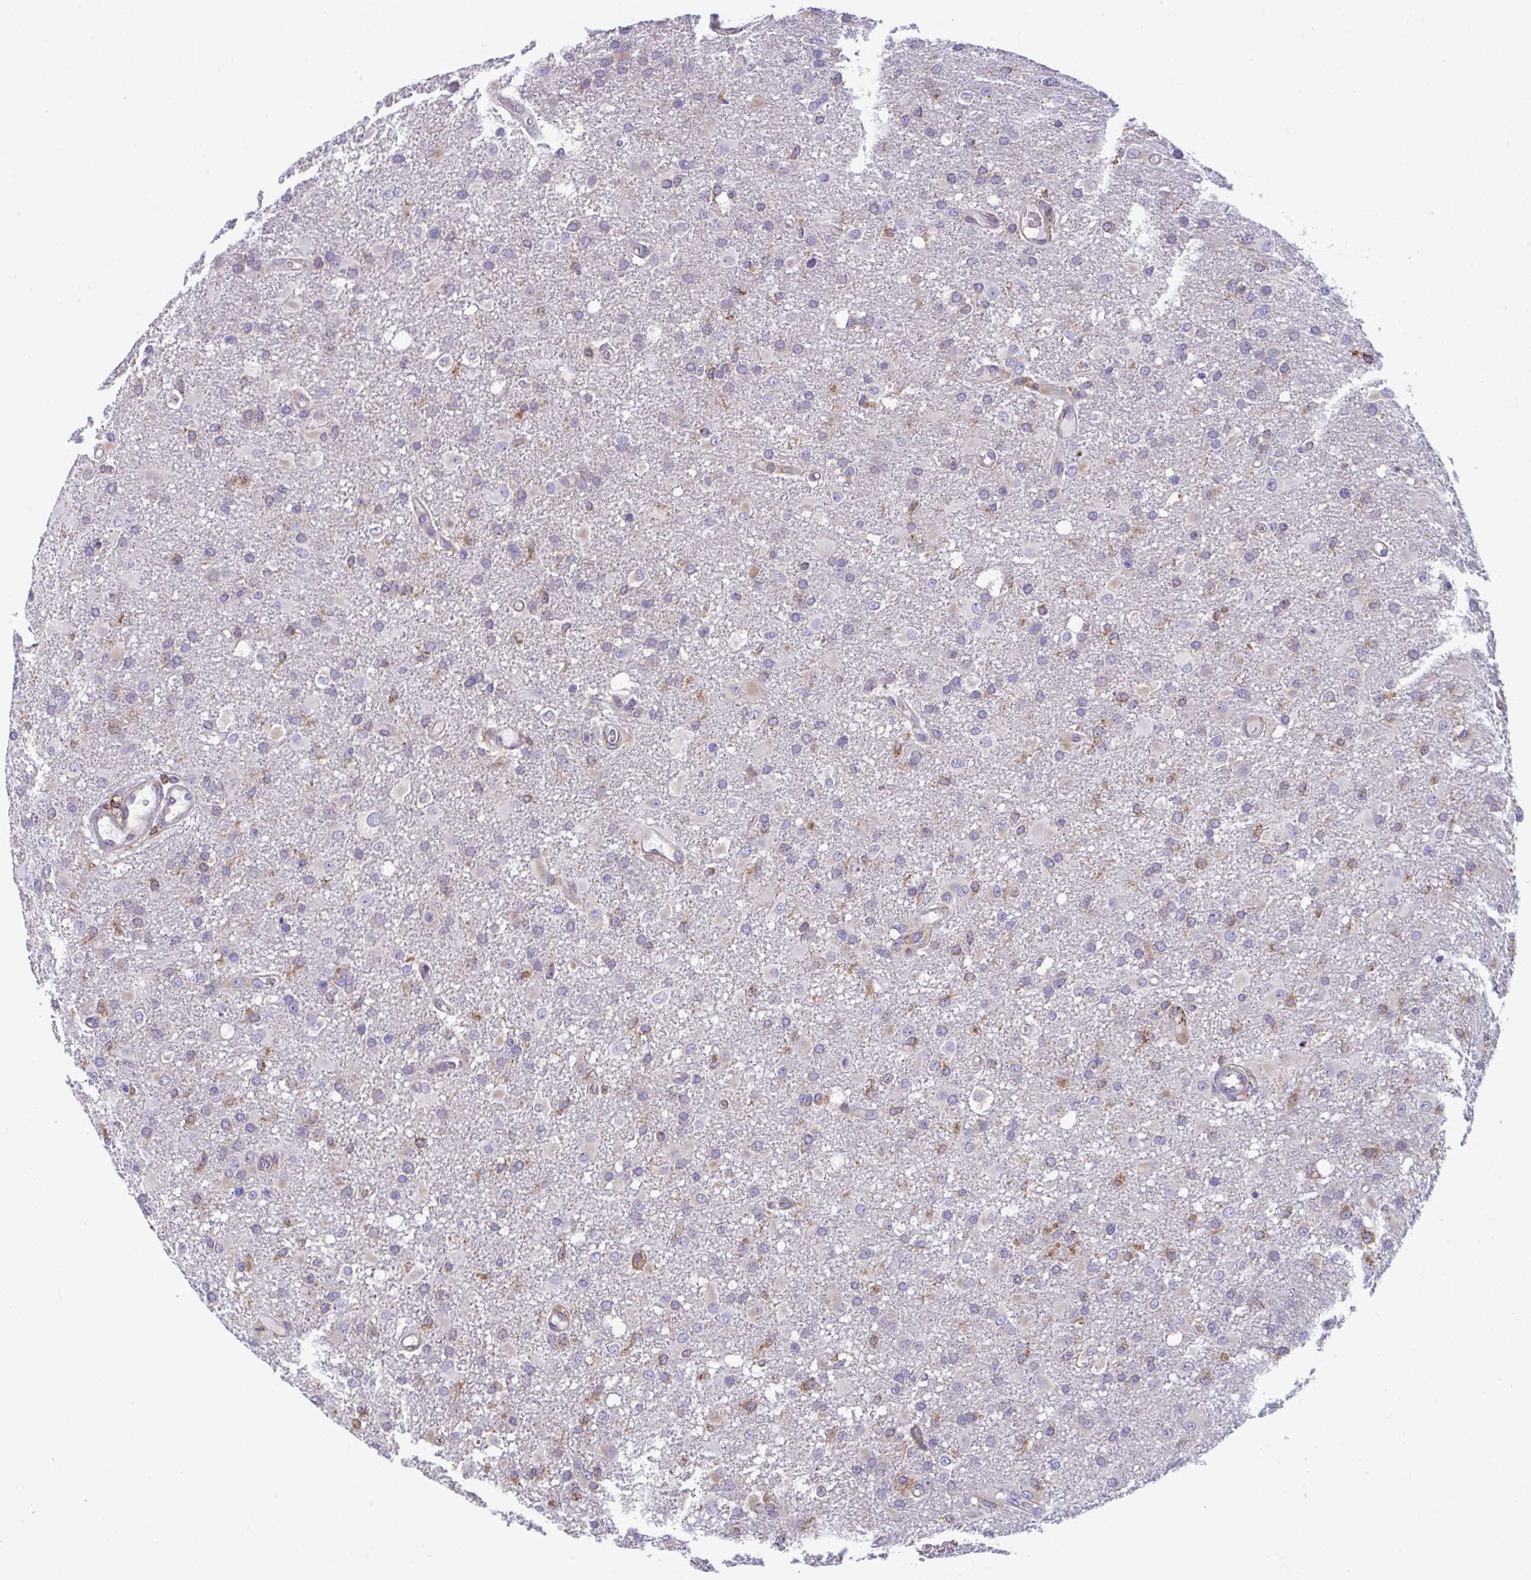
{"staining": {"intensity": "negative", "quantity": "none", "location": "none"}, "tissue": "glioma", "cell_type": "Tumor cells", "image_type": "cancer", "snomed": [{"axis": "morphology", "description": "Glioma, malignant, High grade"}, {"axis": "topography", "description": "Brain"}], "caption": "The histopathology image demonstrates no staining of tumor cells in glioma.", "gene": "MYMK", "patient": {"sex": "male", "age": 53}}